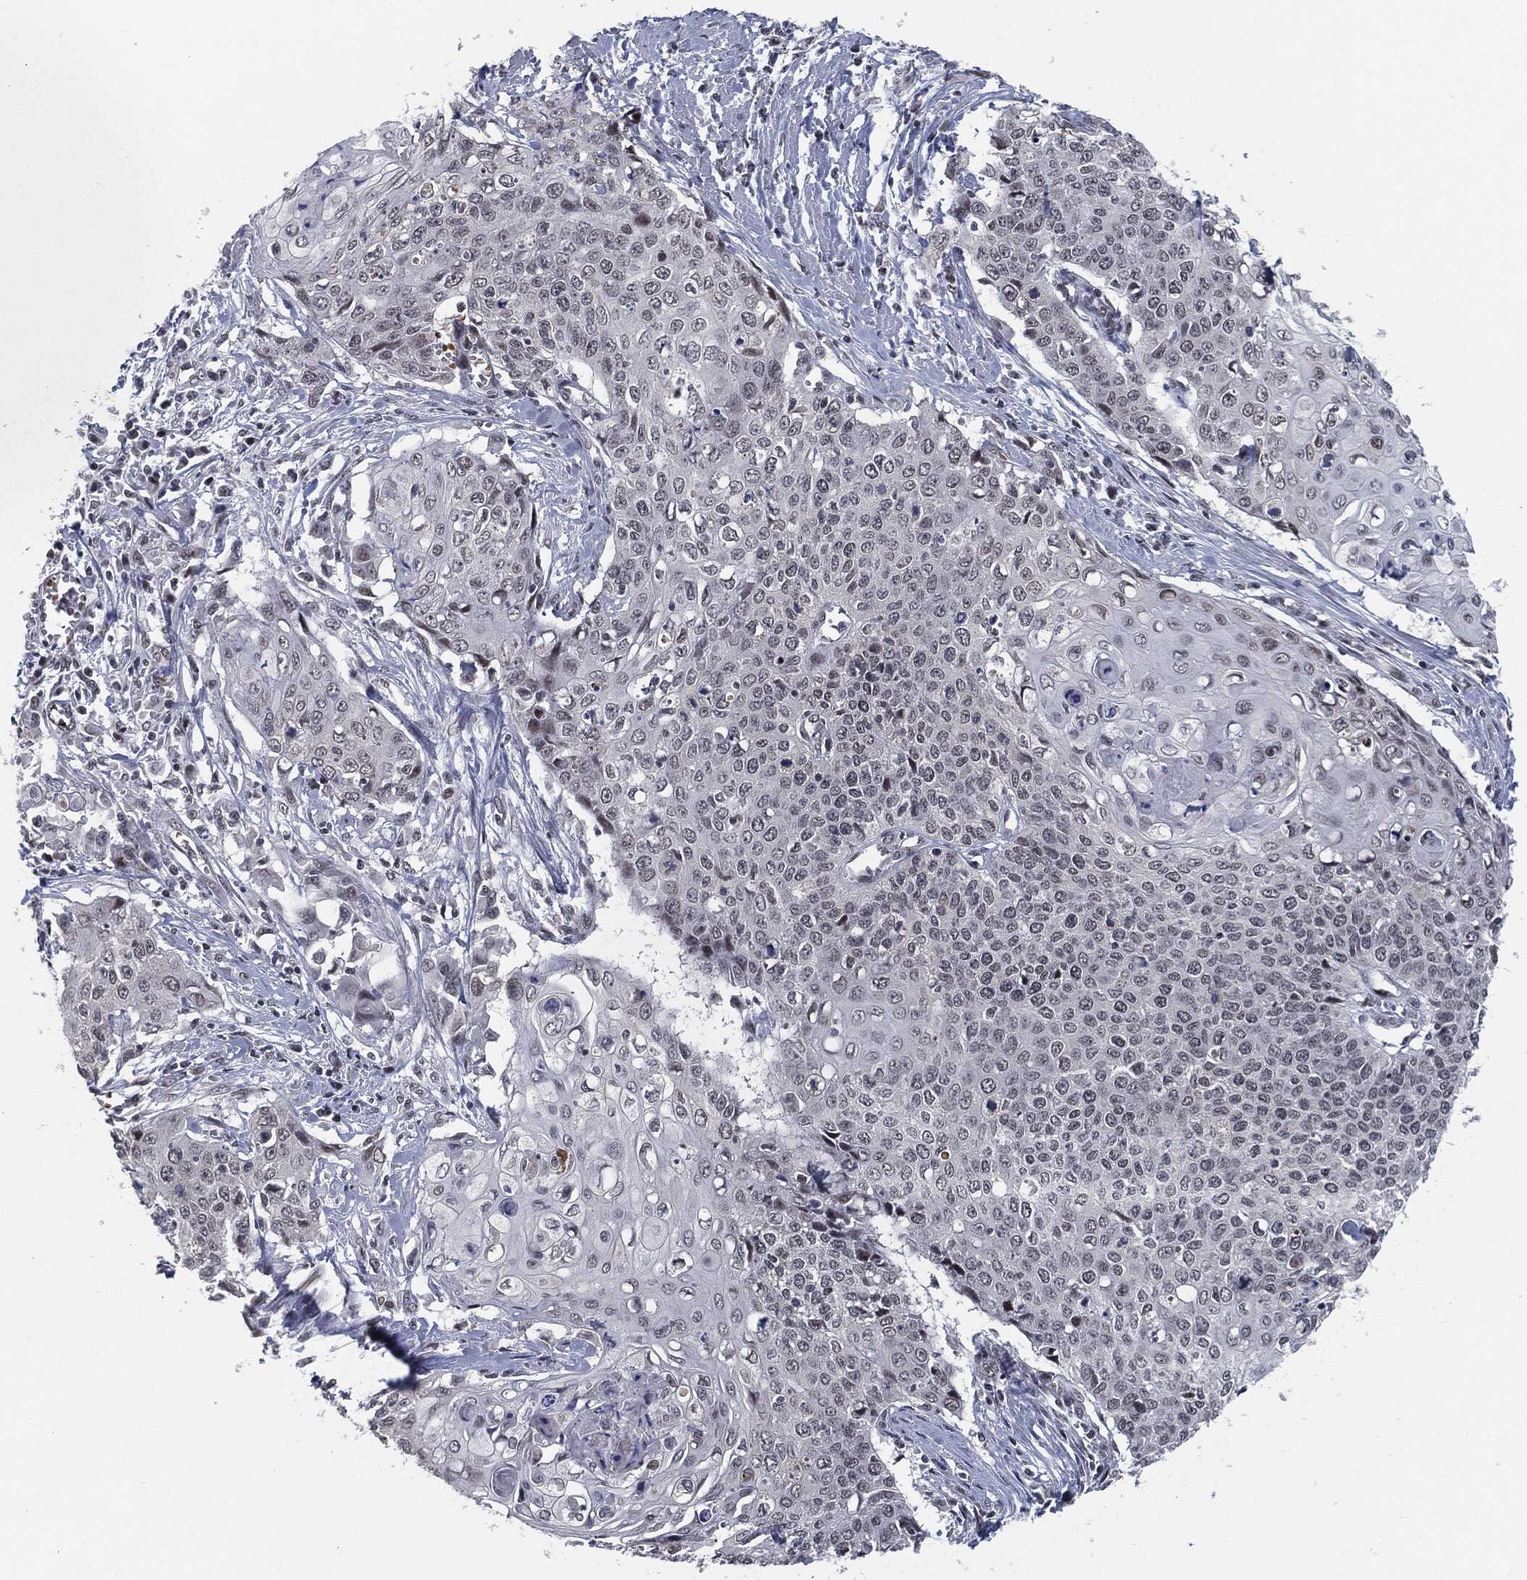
{"staining": {"intensity": "negative", "quantity": "none", "location": "none"}, "tissue": "cervical cancer", "cell_type": "Tumor cells", "image_type": "cancer", "snomed": [{"axis": "morphology", "description": "Squamous cell carcinoma, NOS"}, {"axis": "topography", "description": "Cervix"}], "caption": "Immunohistochemistry (IHC) of human cervical squamous cell carcinoma demonstrates no positivity in tumor cells. (DAB (3,3'-diaminobenzidine) immunohistochemistry visualized using brightfield microscopy, high magnification).", "gene": "ANXA1", "patient": {"sex": "female", "age": 39}}